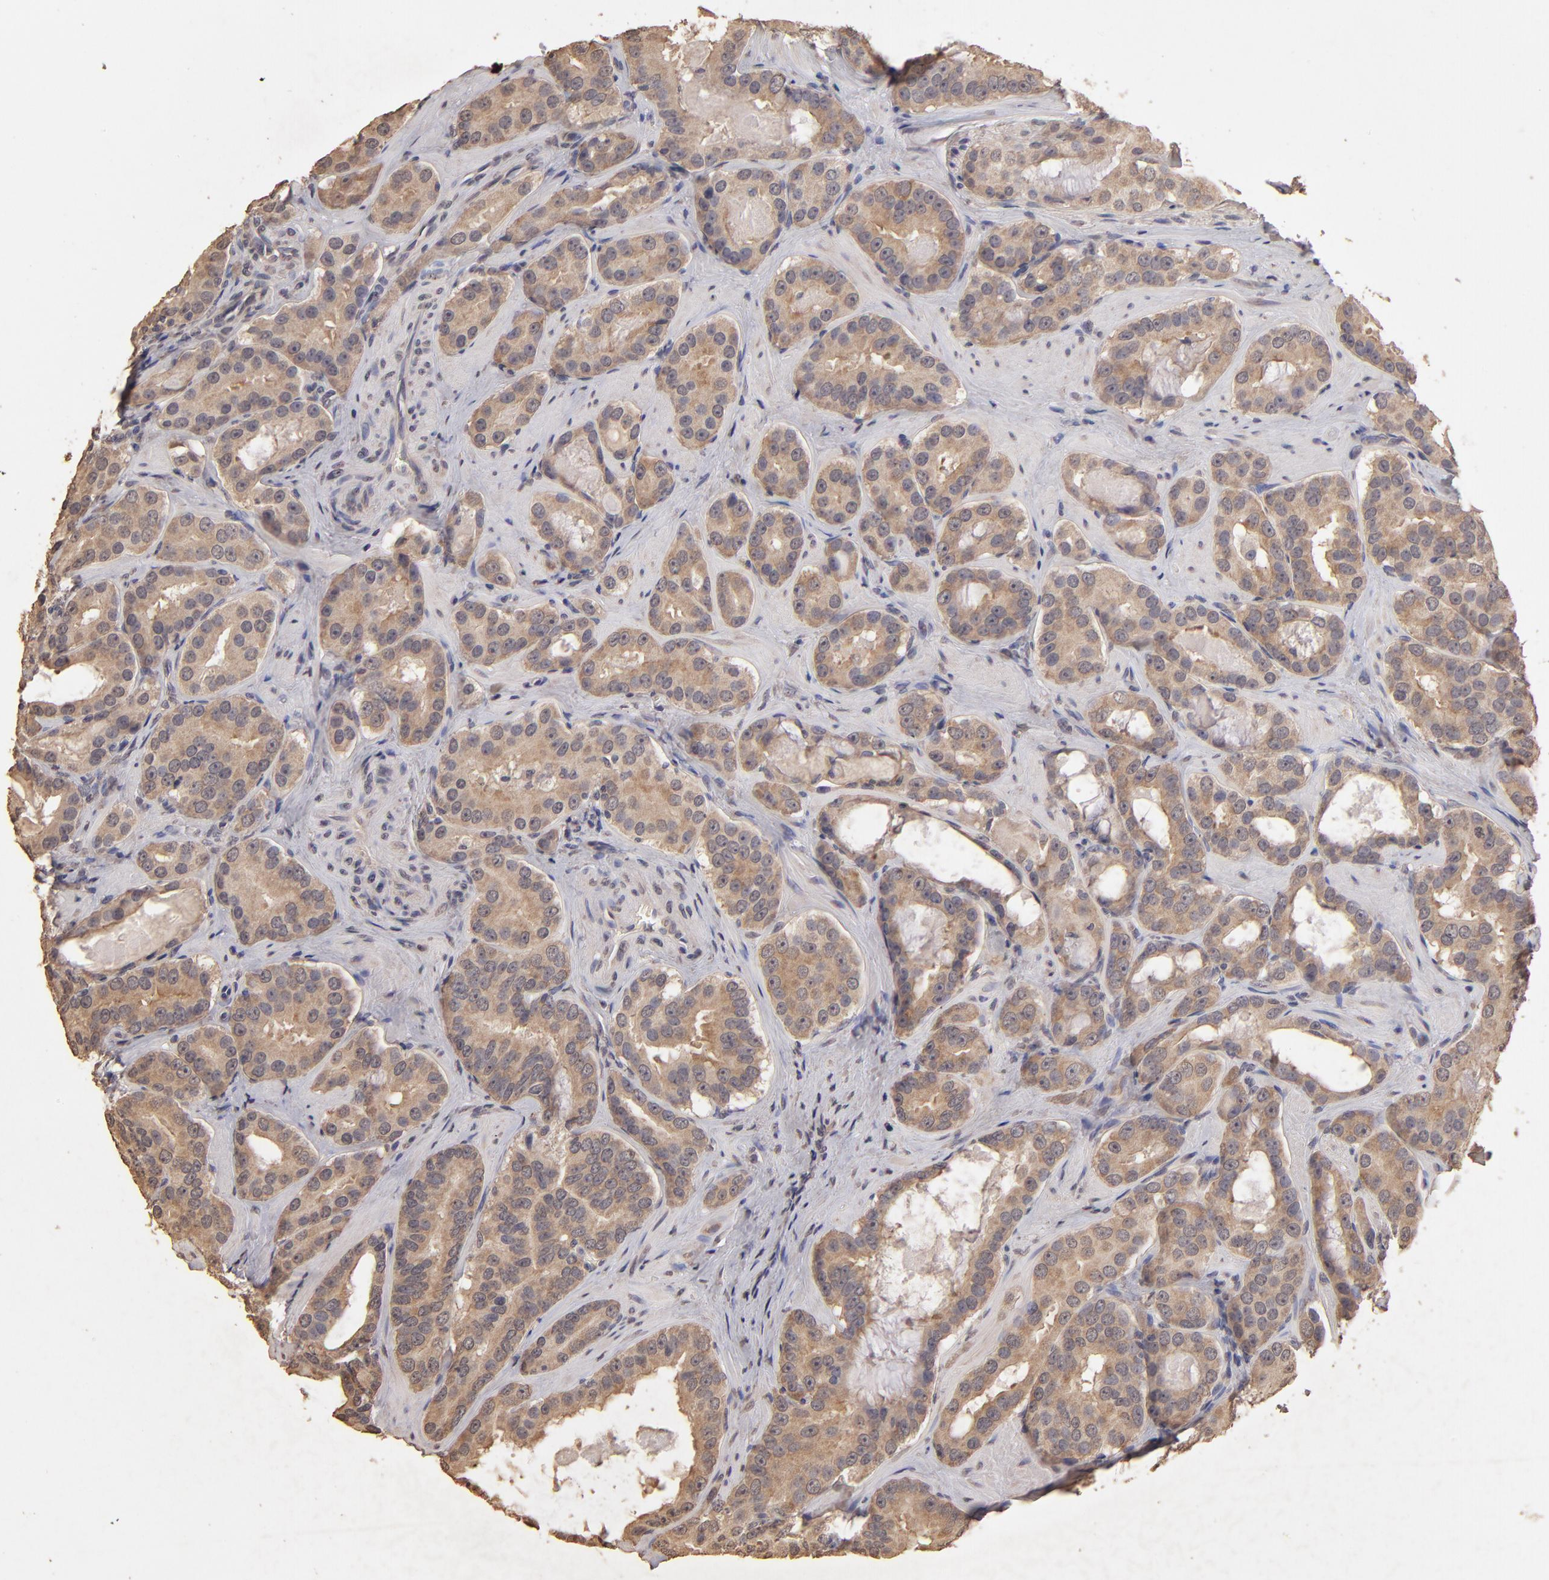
{"staining": {"intensity": "moderate", "quantity": ">75%", "location": "cytoplasmic/membranous"}, "tissue": "prostate cancer", "cell_type": "Tumor cells", "image_type": "cancer", "snomed": [{"axis": "morphology", "description": "Adenocarcinoma, Low grade"}, {"axis": "topography", "description": "Prostate"}], "caption": "Brown immunohistochemical staining in human prostate cancer (adenocarcinoma (low-grade)) reveals moderate cytoplasmic/membranous staining in about >75% of tumor cells.", "gene": "OPHN1", "patient": {"sex": "male", "age": 59}}